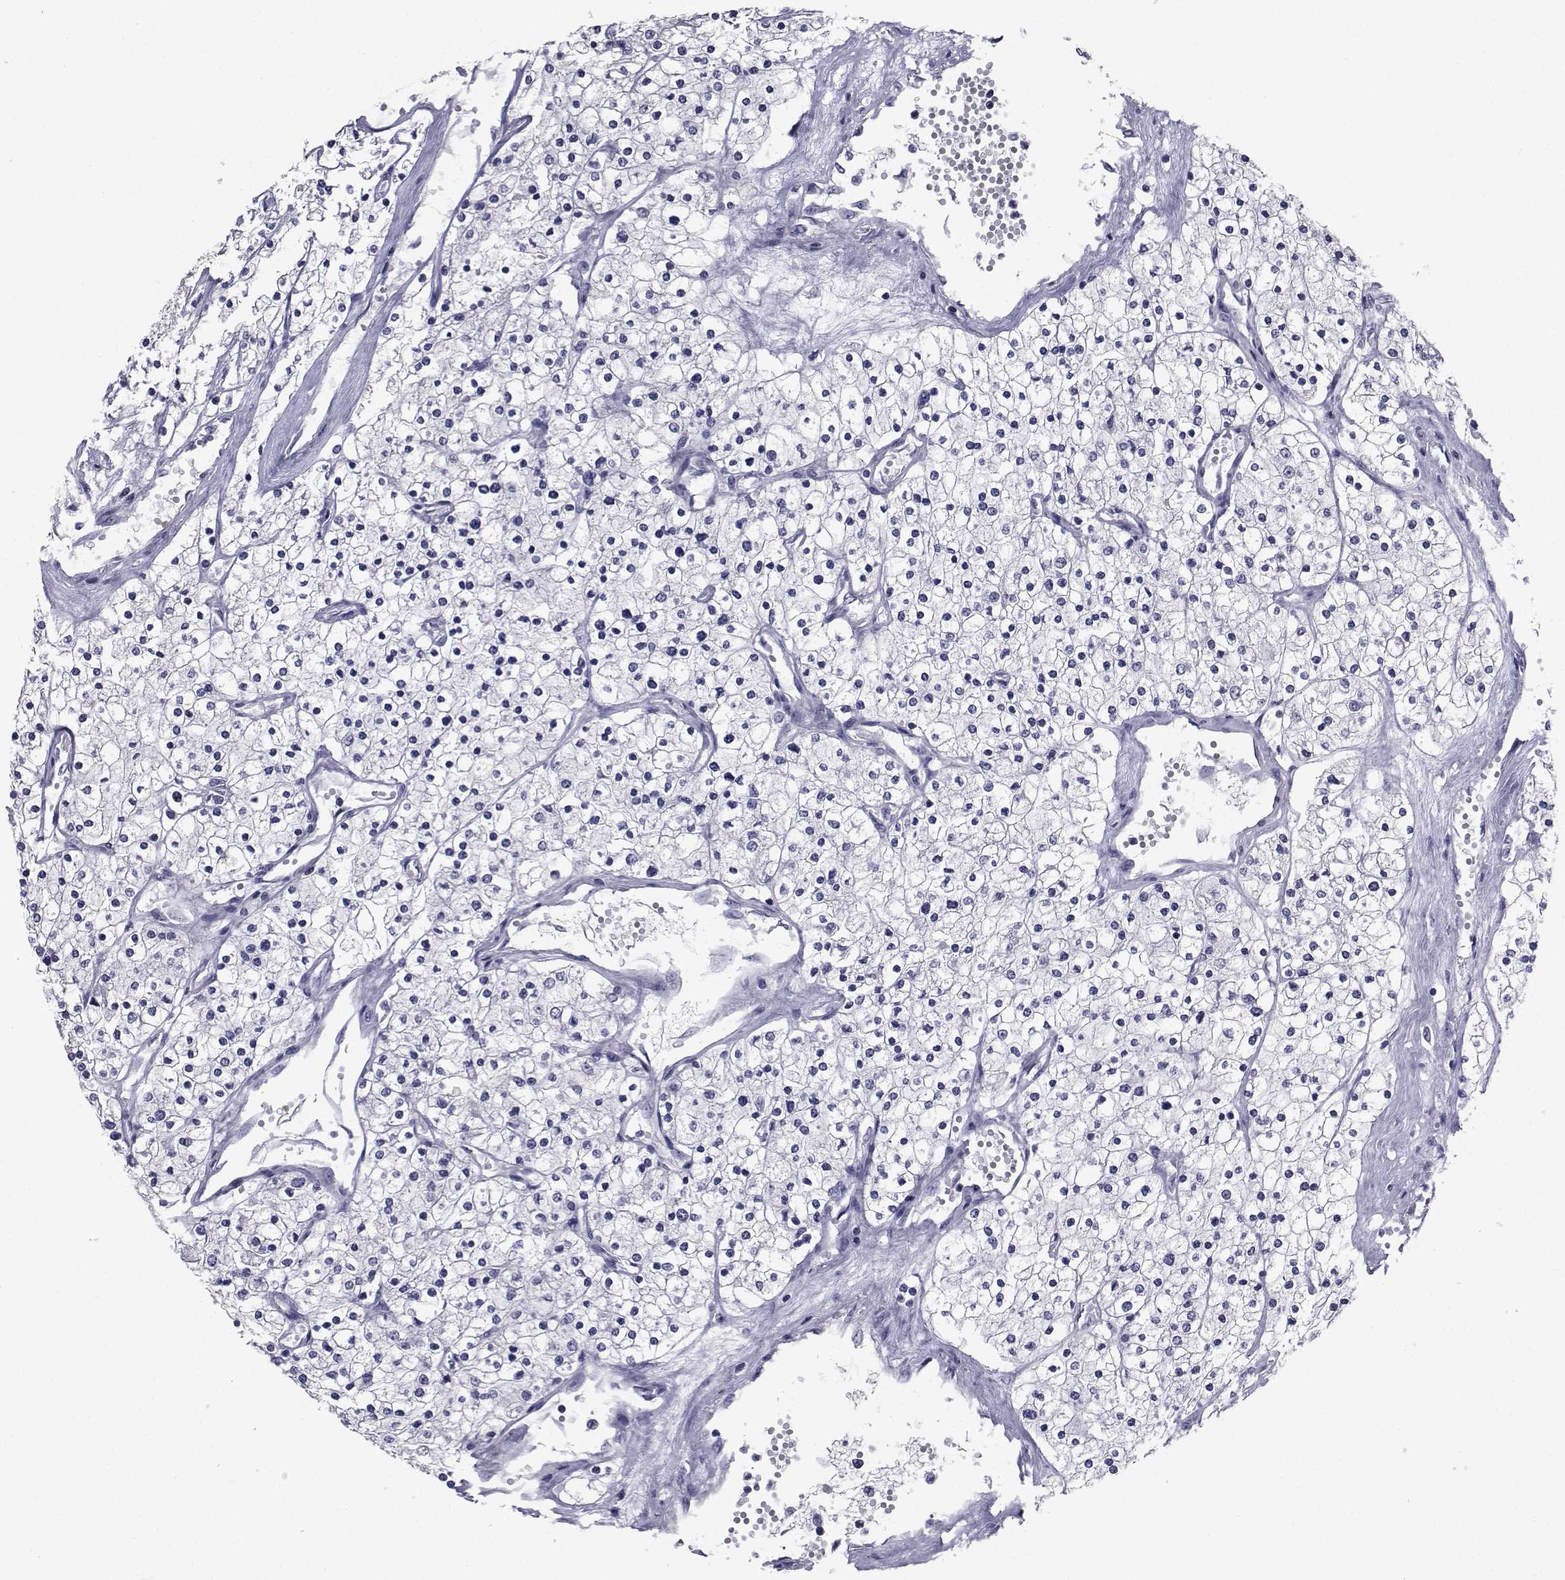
{"staining": {"intensity": "negative", "quantity": "none", "location": "none"}, "tissue": "renal cancer", "cell_type": "Tumor cells", "image_type": "cancer", "snomed": [{"axis": "morphology", "description": "Adenocarcinoma, NOS"}, {"axis": "topography", "description": "Kidney"}], "caption": "This histopathology image is of renal cancer (adenocarcinoma) stained with immunohistochemistry to label a protein in brown with the nuclei are counter-stained blue. There is no positivity in tumor cells. (DAB immunohistochemistry (IHC) with hematoxylin counter stain).", "gene": "CHRNA1", "patient": {"sex": "male", "age": 80}}